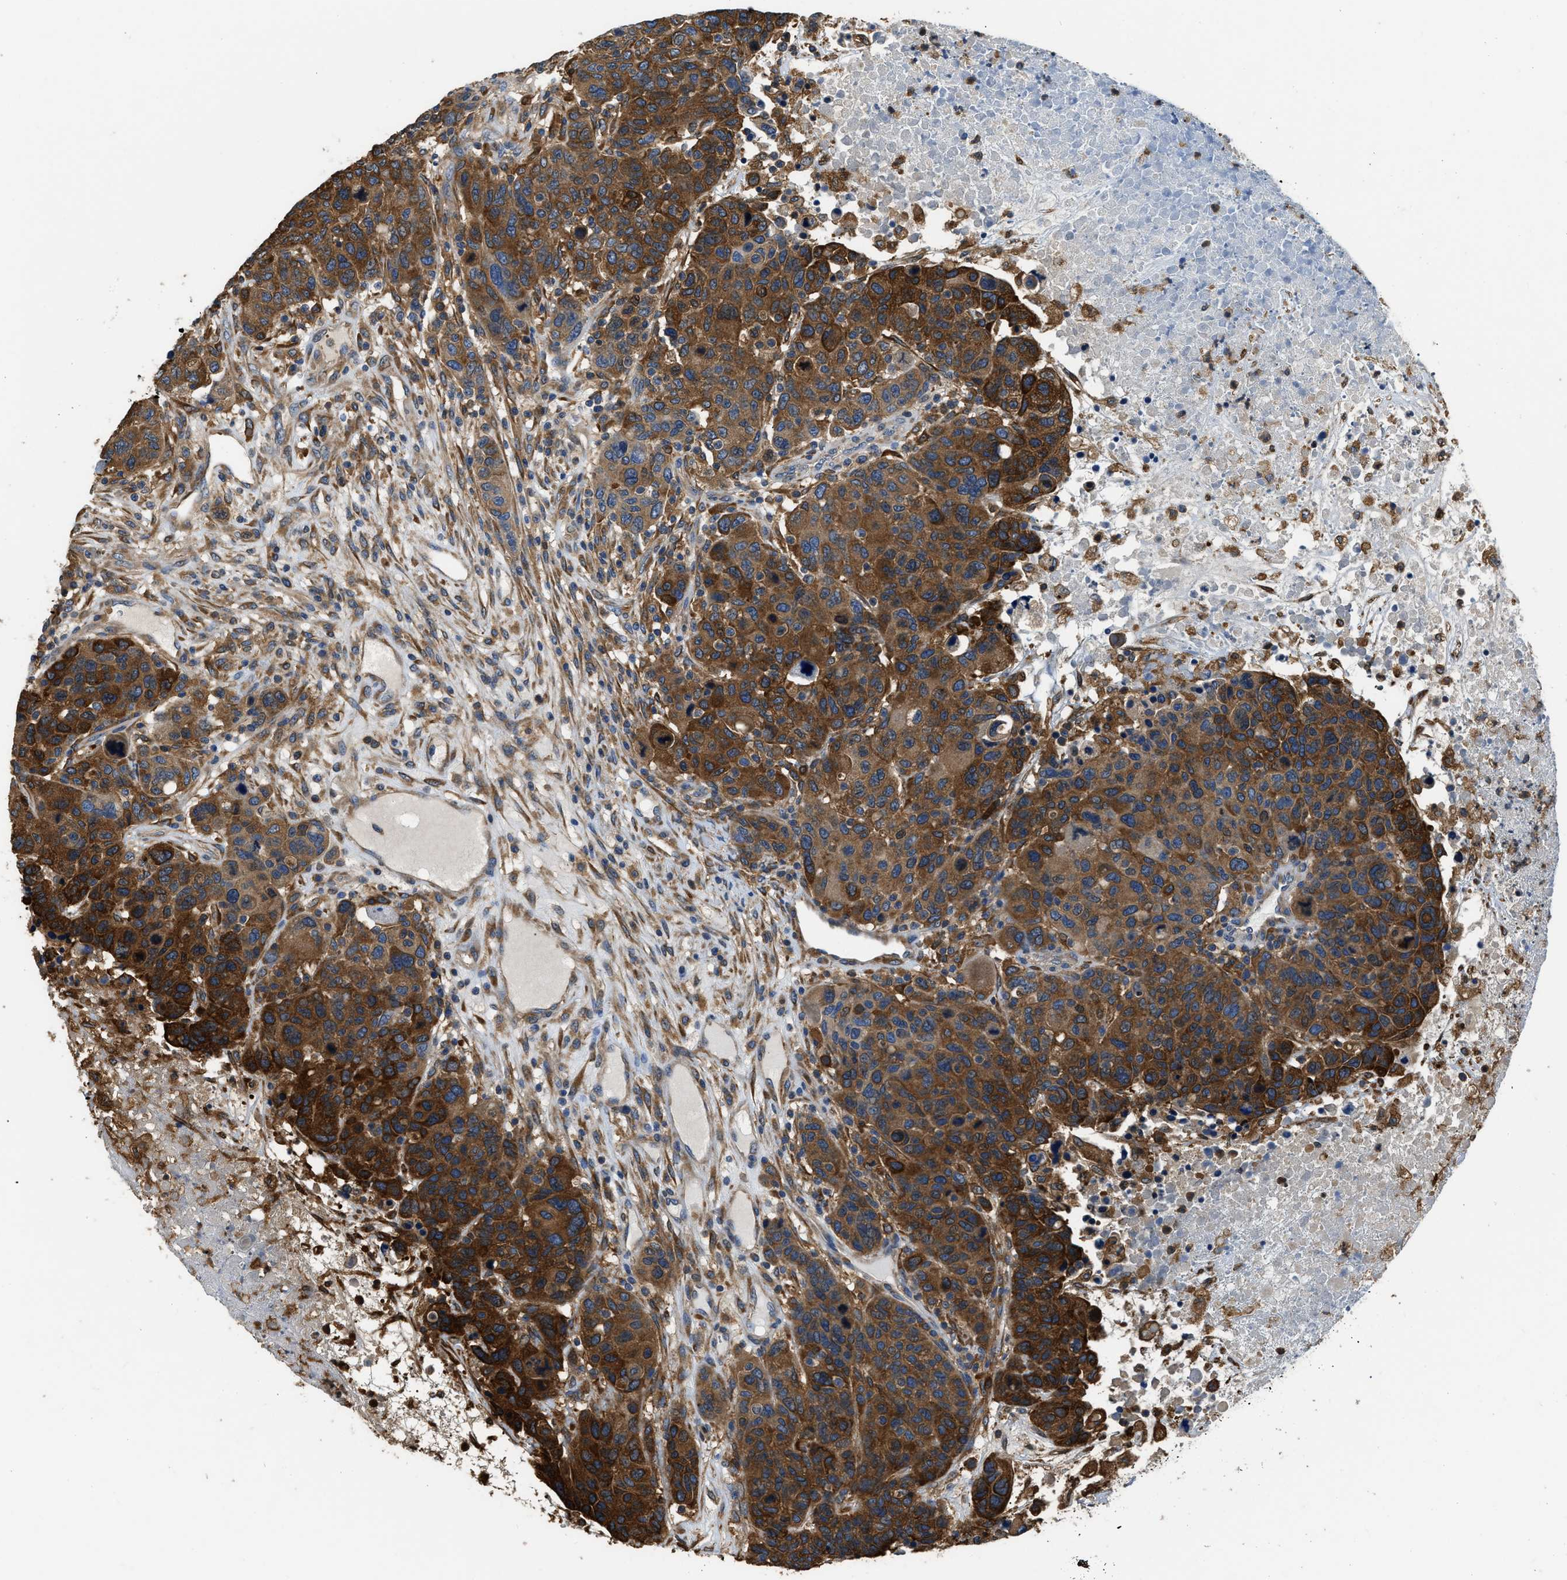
{"staining": {"intensity": "strong", "quantity": "25%-75%", "location": "cytoplasmic/membranous"}, "tissue": "breast cancer", "cell_type": "Tumor cells", "image_type": "cancer", "snomed": [{"axis": "morphology", "description": "Duct carcinoma"}, {"axis": "topography", "description": "Breast"}], "caption": "Immunohistochemical staining of human breast infiltrating ductal carcinoma exhibits strong cytoplasmic/membranous protein staining in about 25%-75% of tumor cells.", "gene": "PKM", "patient": {"sex": "female", "age": 37}}